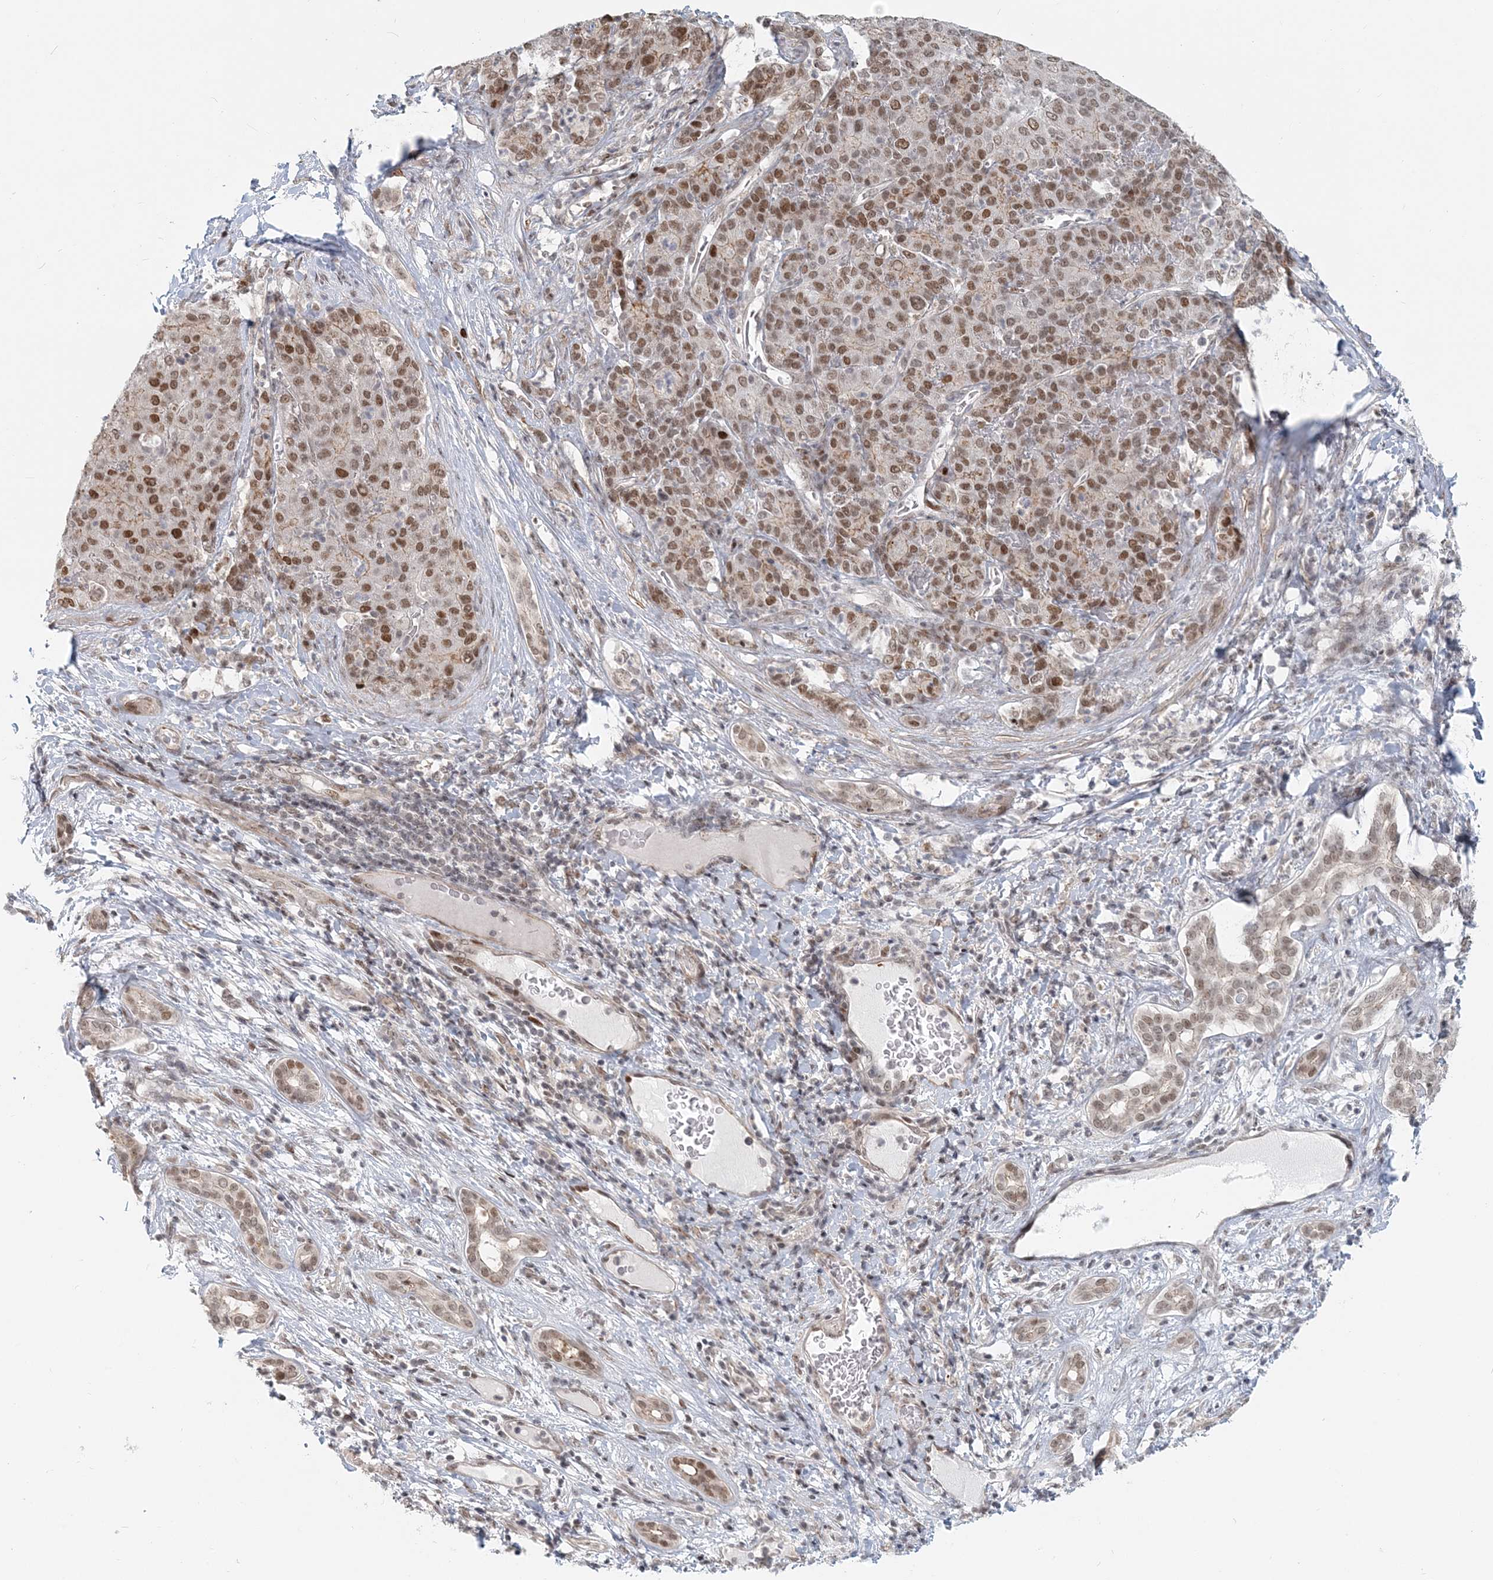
{"staining": {"intensity": "moderate", "quantity": "25%-75%", "location": "nuclear"}, "tissue": "liver cancer", "cell_type": "Tumor cells", "image_type": "cancer", "snomed": [{"axis": "morphology", "description": "Carcinoma, Hepatocellular, NOS"}, {"axis": "topography", "description": "Liver"}], "caption": "A photomicrograph of human liver cancer (hepatocellular carcinoma) stained for a protein exhibits moderate nuclear brown staining in tumor cells. Using DAB (3,3'-diaminobenzidine) (brown) and hematoxylin (blue) stains, captured at high magnification using brightfield microscopy.", "gene": "BAZ1B", "patient": {"sex": "male", "age": 65}}